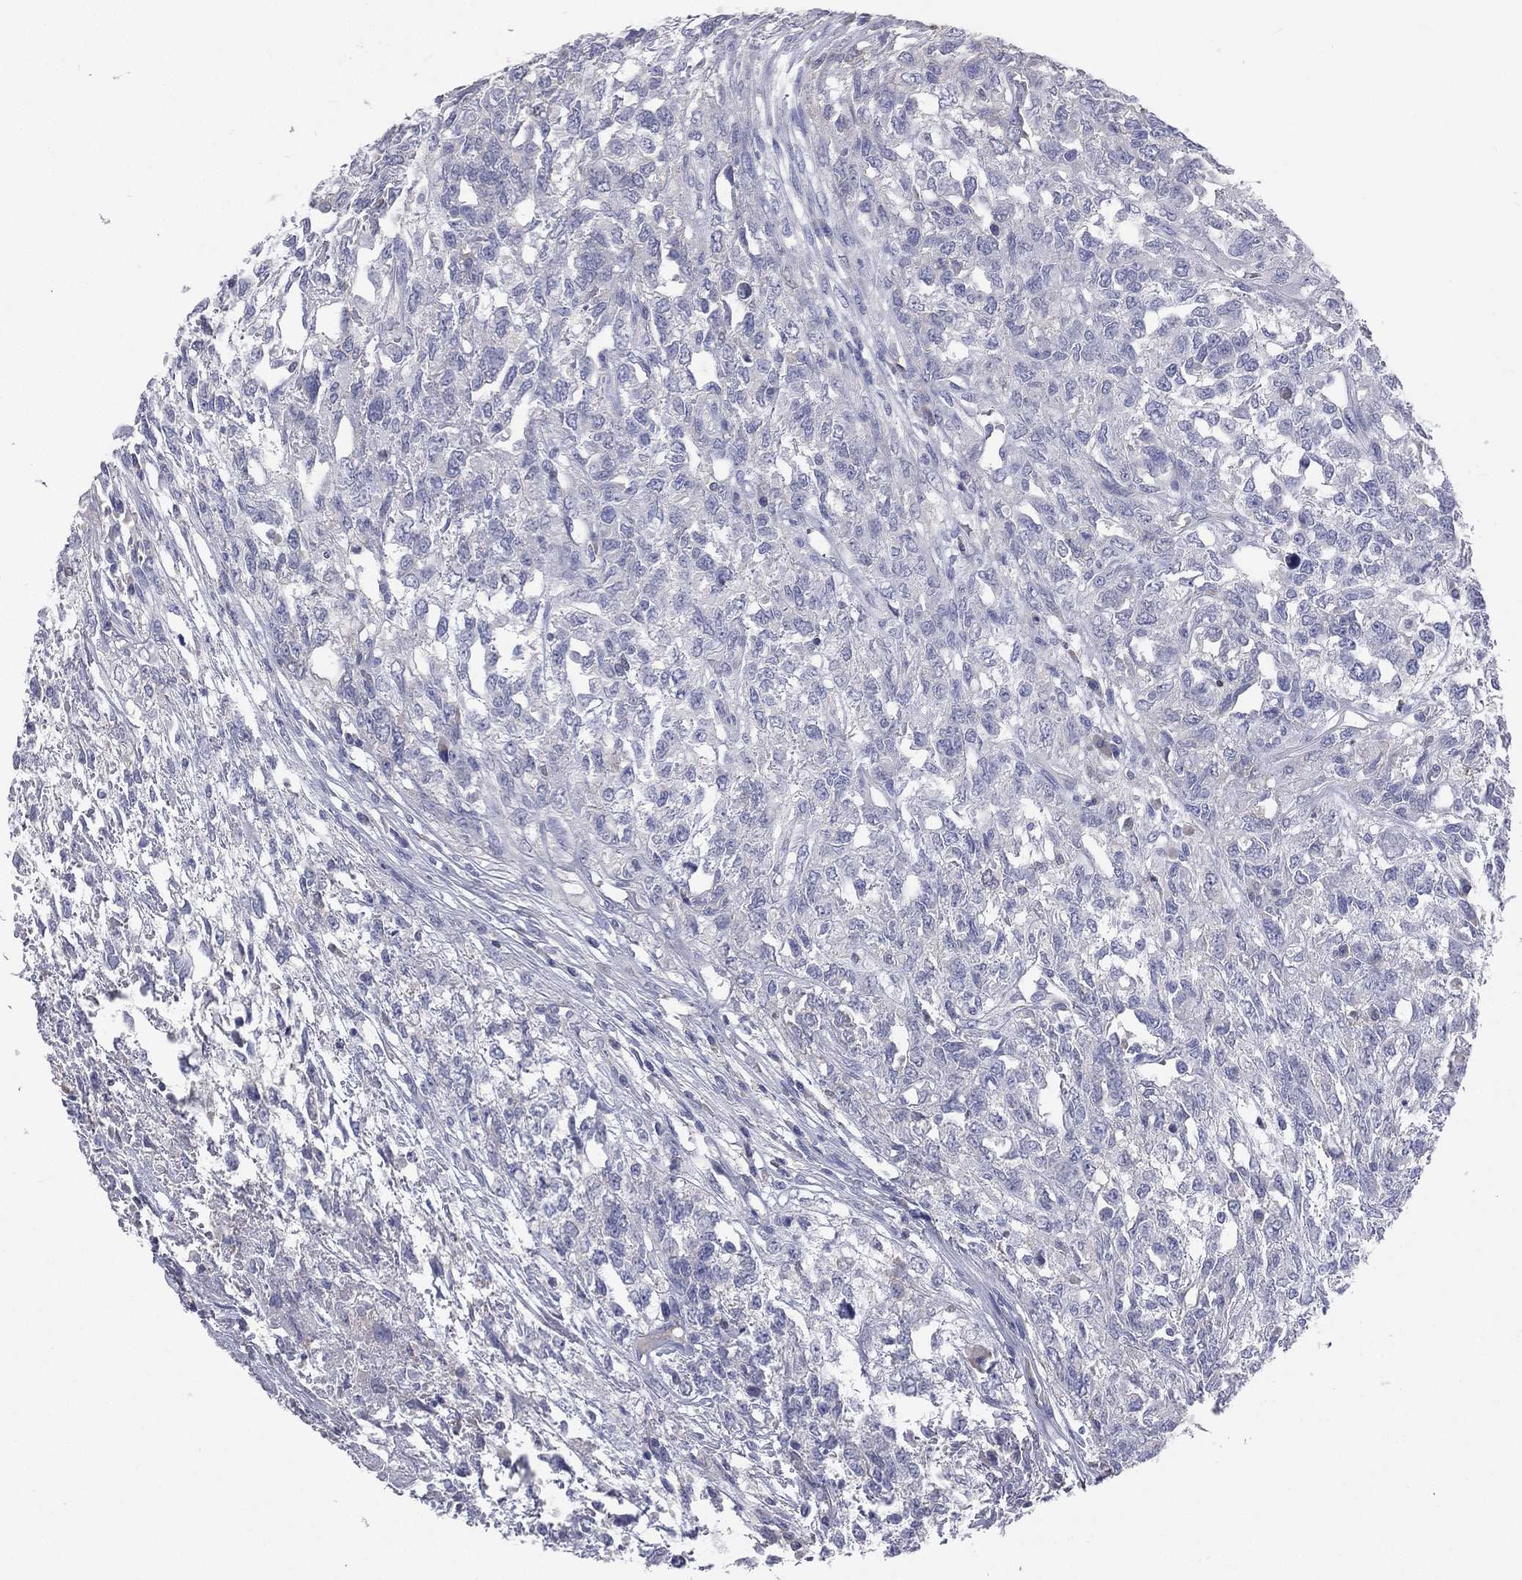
{"staining": {"intensity": "negative", "quantity": "none", "location": "none"}, "tissue": "testis cancer", "cell_type": "Tumor cells", "image_type": "cancer", "snomed": [{"axis": "morphology", "description": "Seminoma, NOS"}, {"axis": "topography", "description": "Testis"}], "caption": "This is a photomicrograph of immunohistochemistry staining of seminoma (testis), which shows no expression in tumor cells.", "gene": "CD3D", "patient": {"sex": "male", "age": 52}}